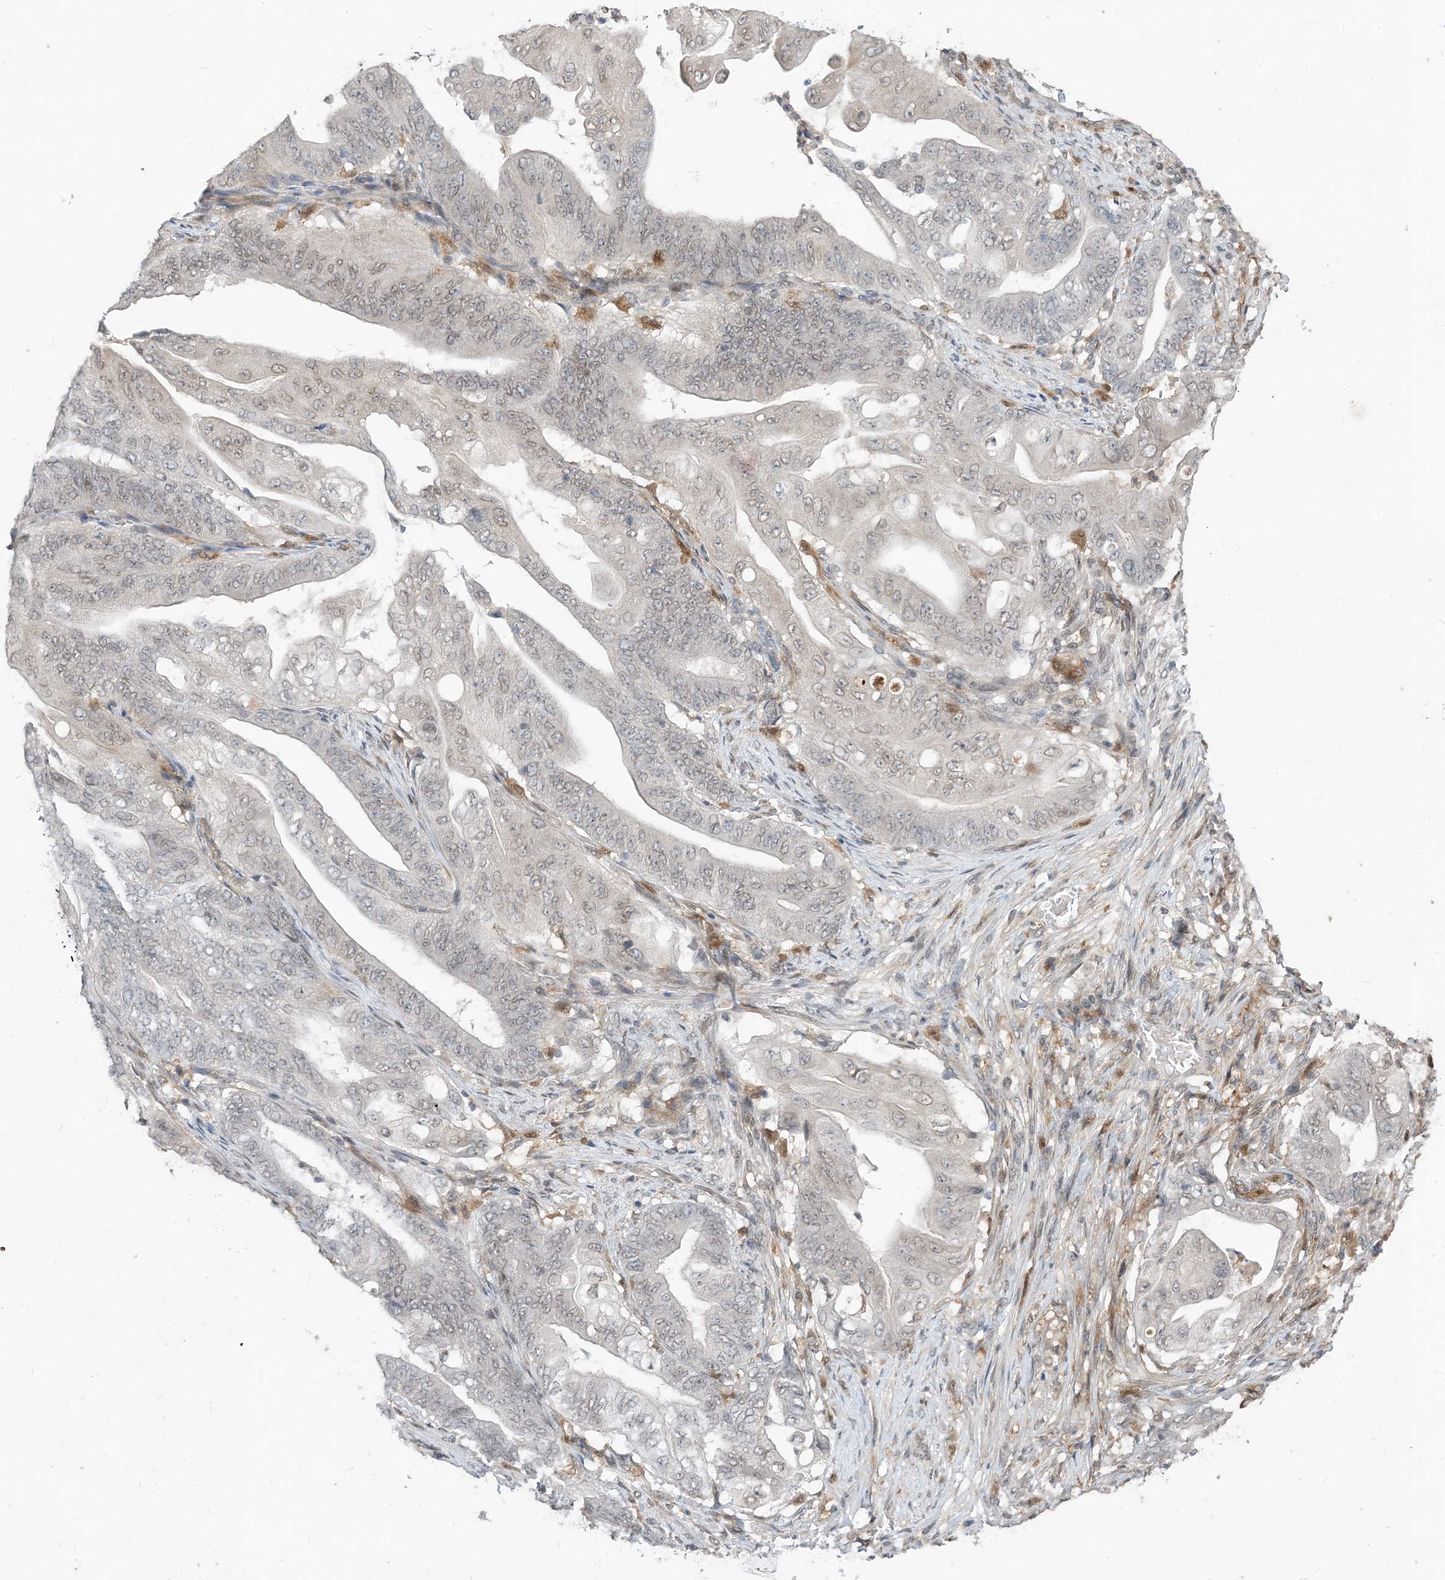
{"staining": {"intensity": "weak", "quantity": "<25%", "location": "cytoplasmic/membranous,nuclear"}, "tissue": "stomach cancer", "cell_type": "Tumor cells", "image_type": "cancer", "snomed": [{"axis": "morphology", "description": "Adenocarcinoma, NOS"}, {"axis": "topography", "description": "Stomach"}], "caption": "This image is of stomach adenocarcinoma stained with IHC to label a protein in brown with the nuclei are counter-stained blue. There is no positivity in tumor cells.", "gene": "NAGK", "patient": {"sex": "female", "age": 73}}